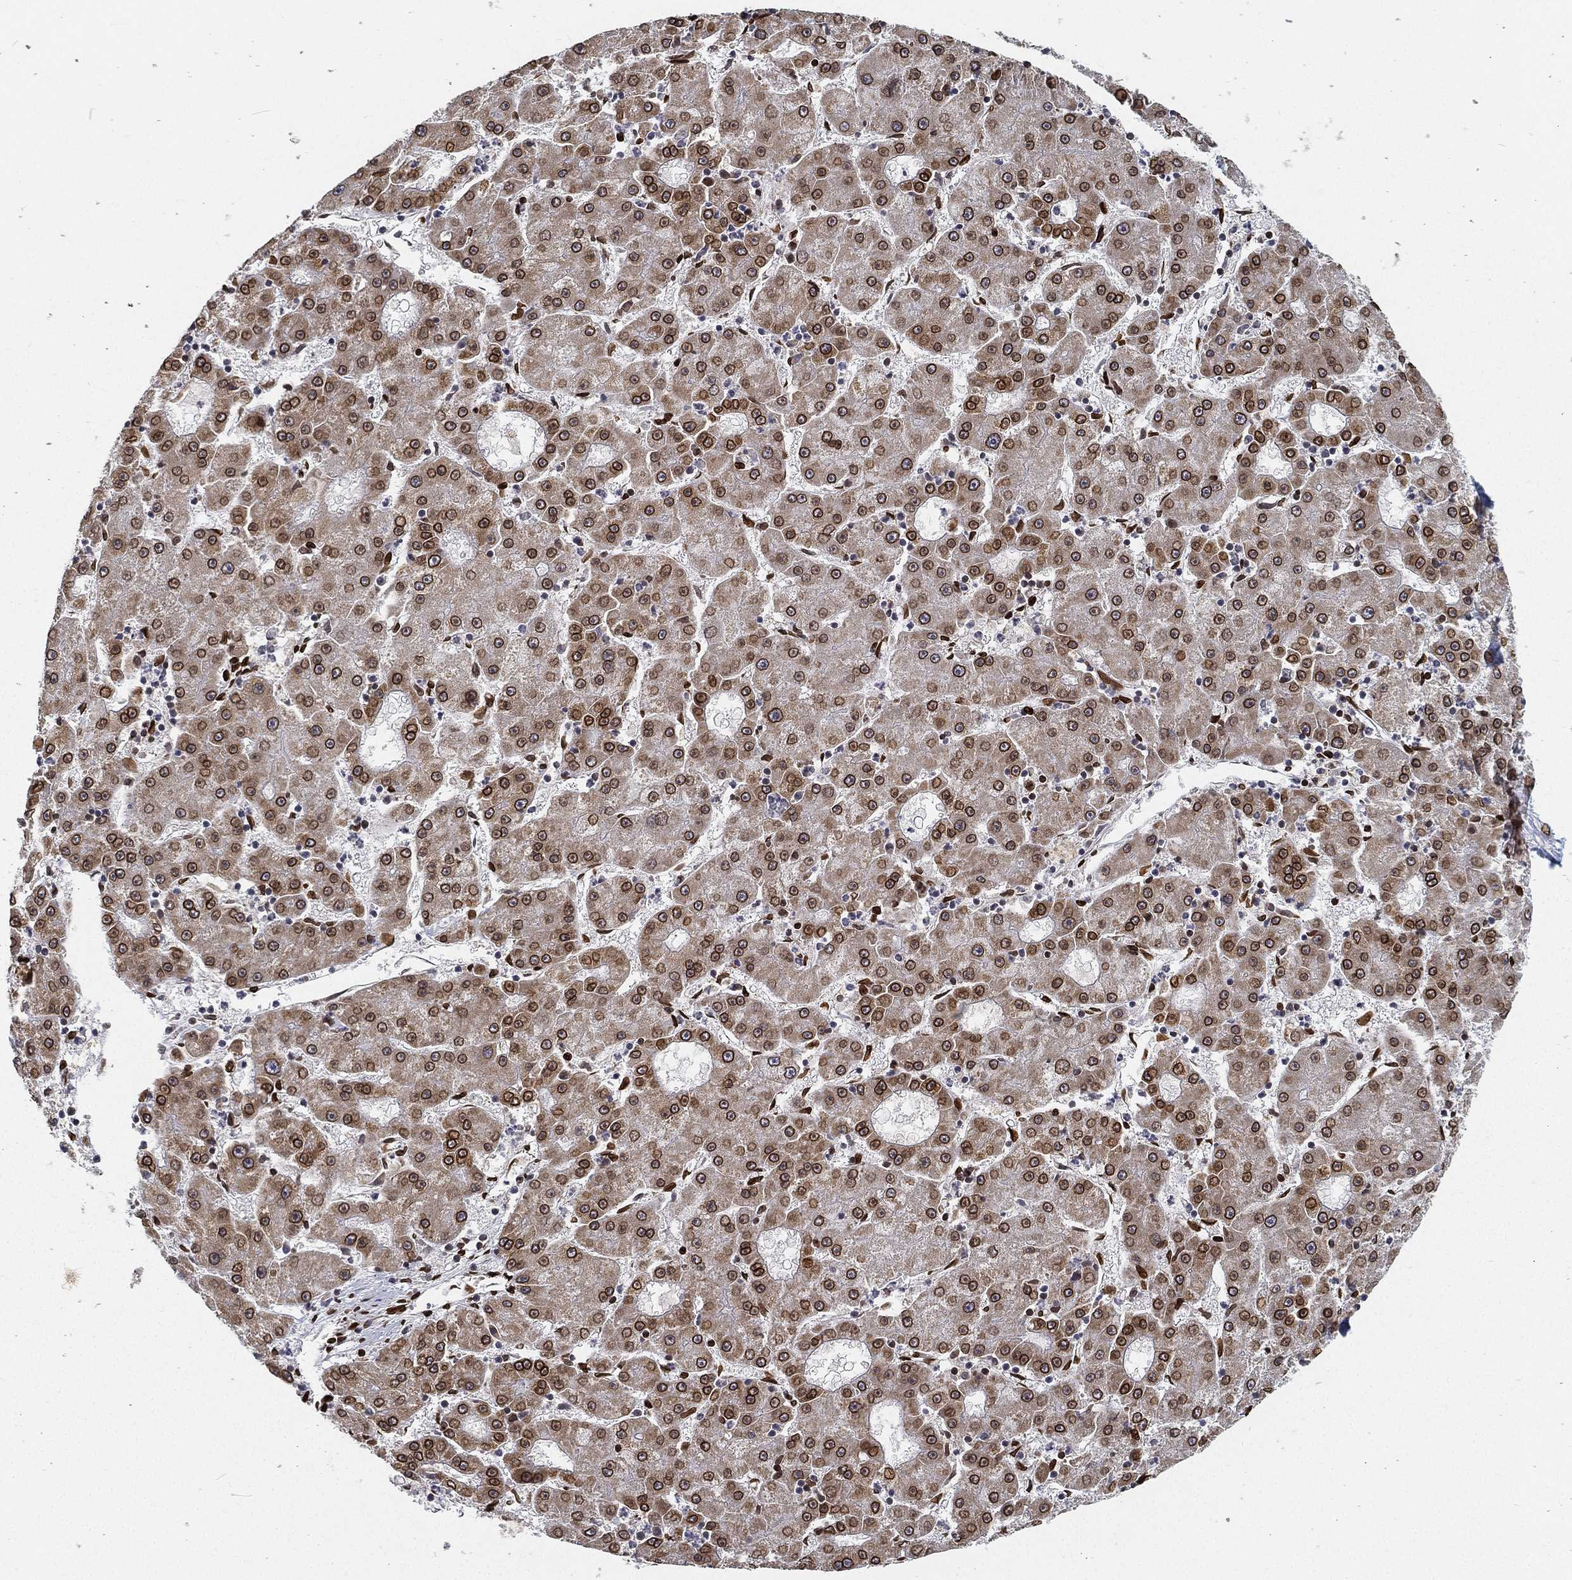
{"staining": {"intensity": "strong", "quantity": ">75%", "location": "cytoplasmic/membranous,nuclear"}, "tissue": "liver cancer", "cell_type": "Tumor cells", "image_type": "cancer", "snomed": [{"axis": "morphology", "description": "Carcinoma, Hepatocellular, NOS"}, {"axis": "topography", "description": "Liver"}], "caption": "This is an image of IHC staining of liver hepatocellular carcinoma, which shows strong staining in the cytoplasmic/membranous and nuclear of tumor cells.", "gene": "PALB2", "patient": {"sex": "male", "age": 73}}